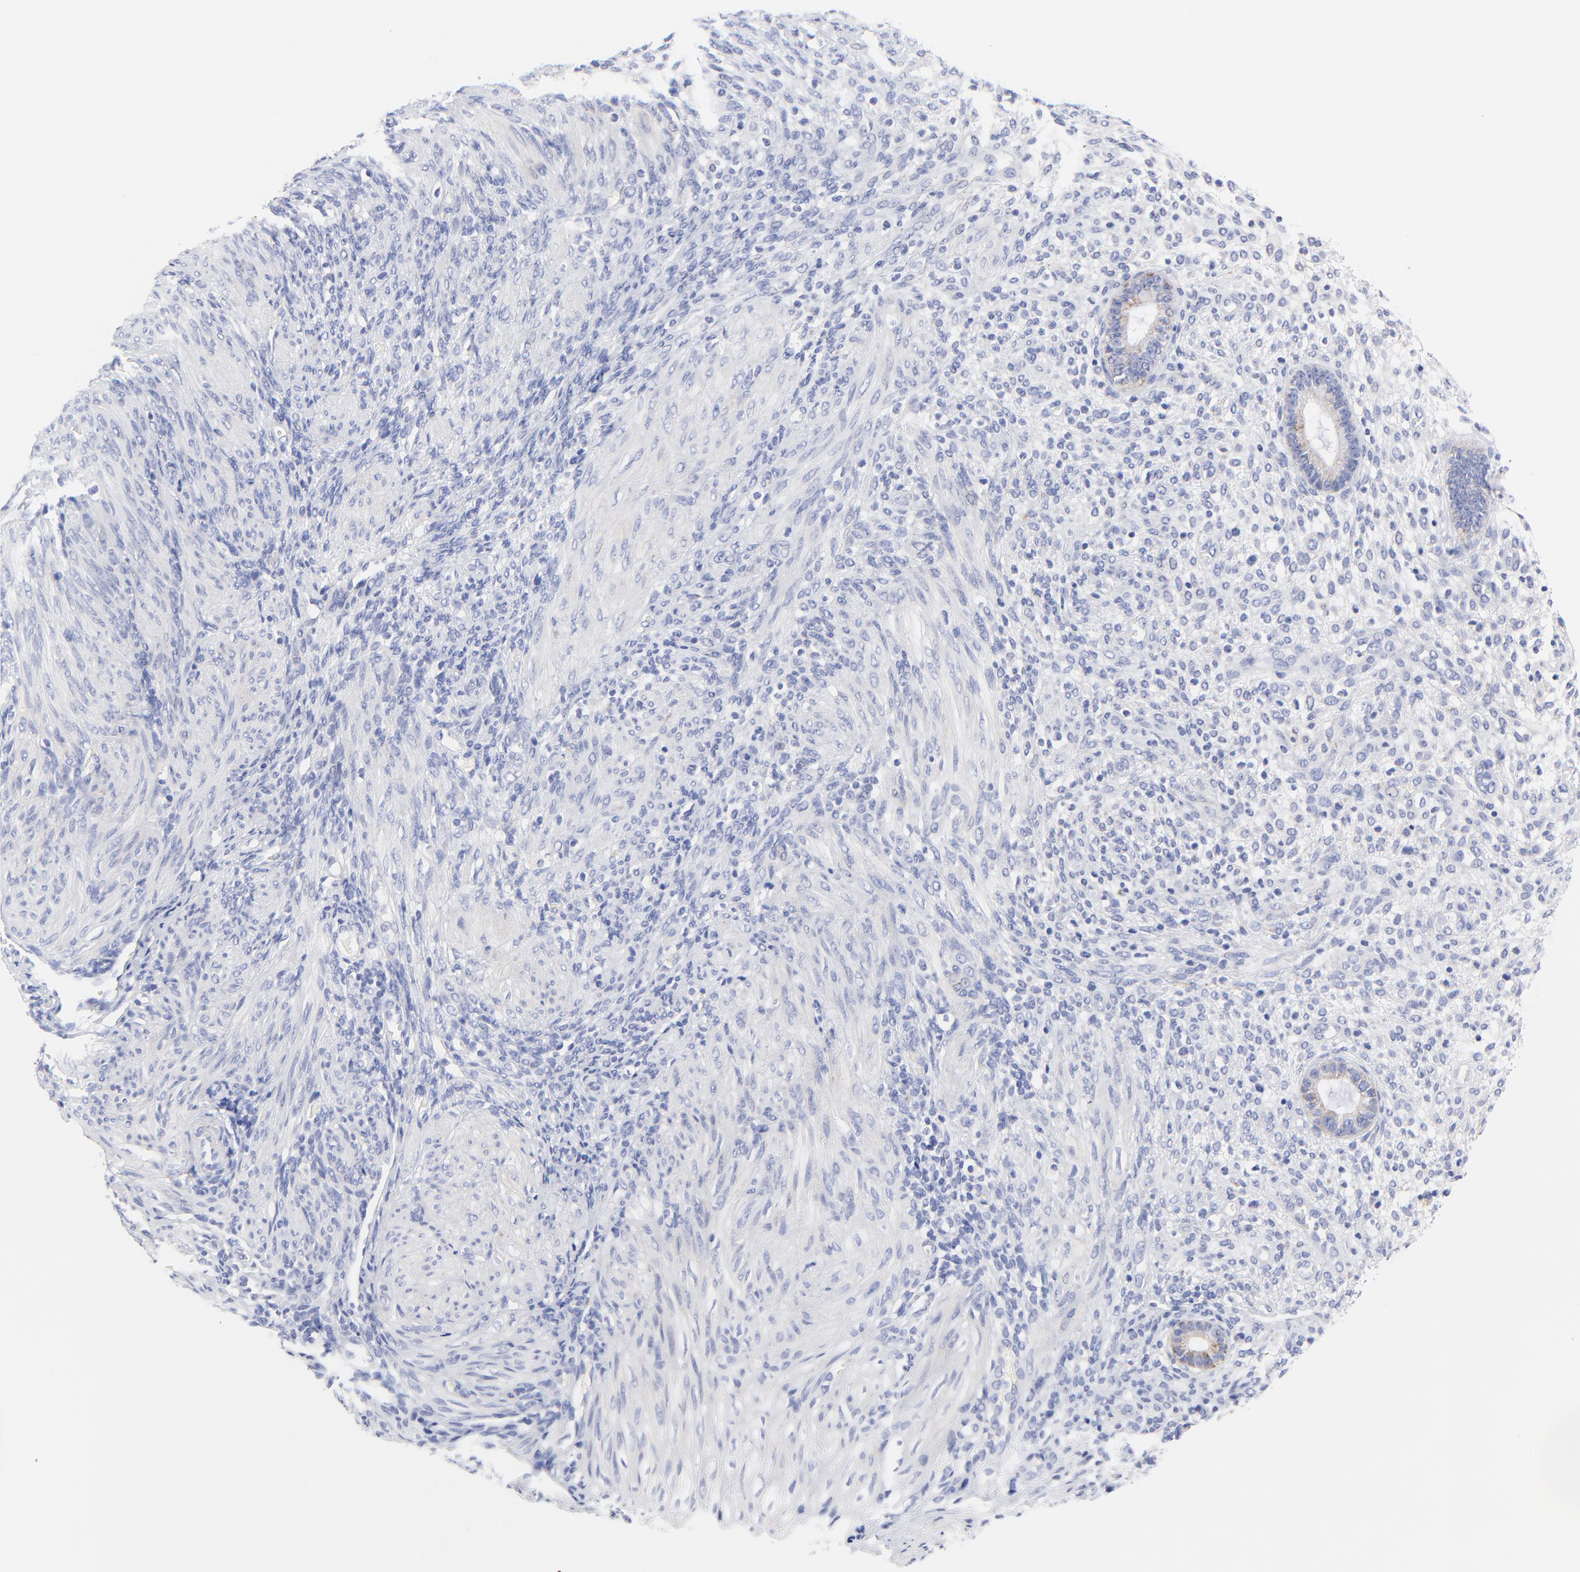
{"staining": {"intensity": "negative", "quantity": "none", "location": "none"}, "tissue": "endometrium", "cell_type": "Cells in endometrial stroma", "image_type": "normal", "snomed": [{"axis": "morphology", "description": "Normal tissue, NOS"}, {"axis": "topography", "description": "Endometrium"}], "caption": "This is a image of IHC staining of benign endometrium, which shows no staining in cells in endometrial stroma.", "gene": "FBXO10", "patient": {"sex": "female", "age": 72}}